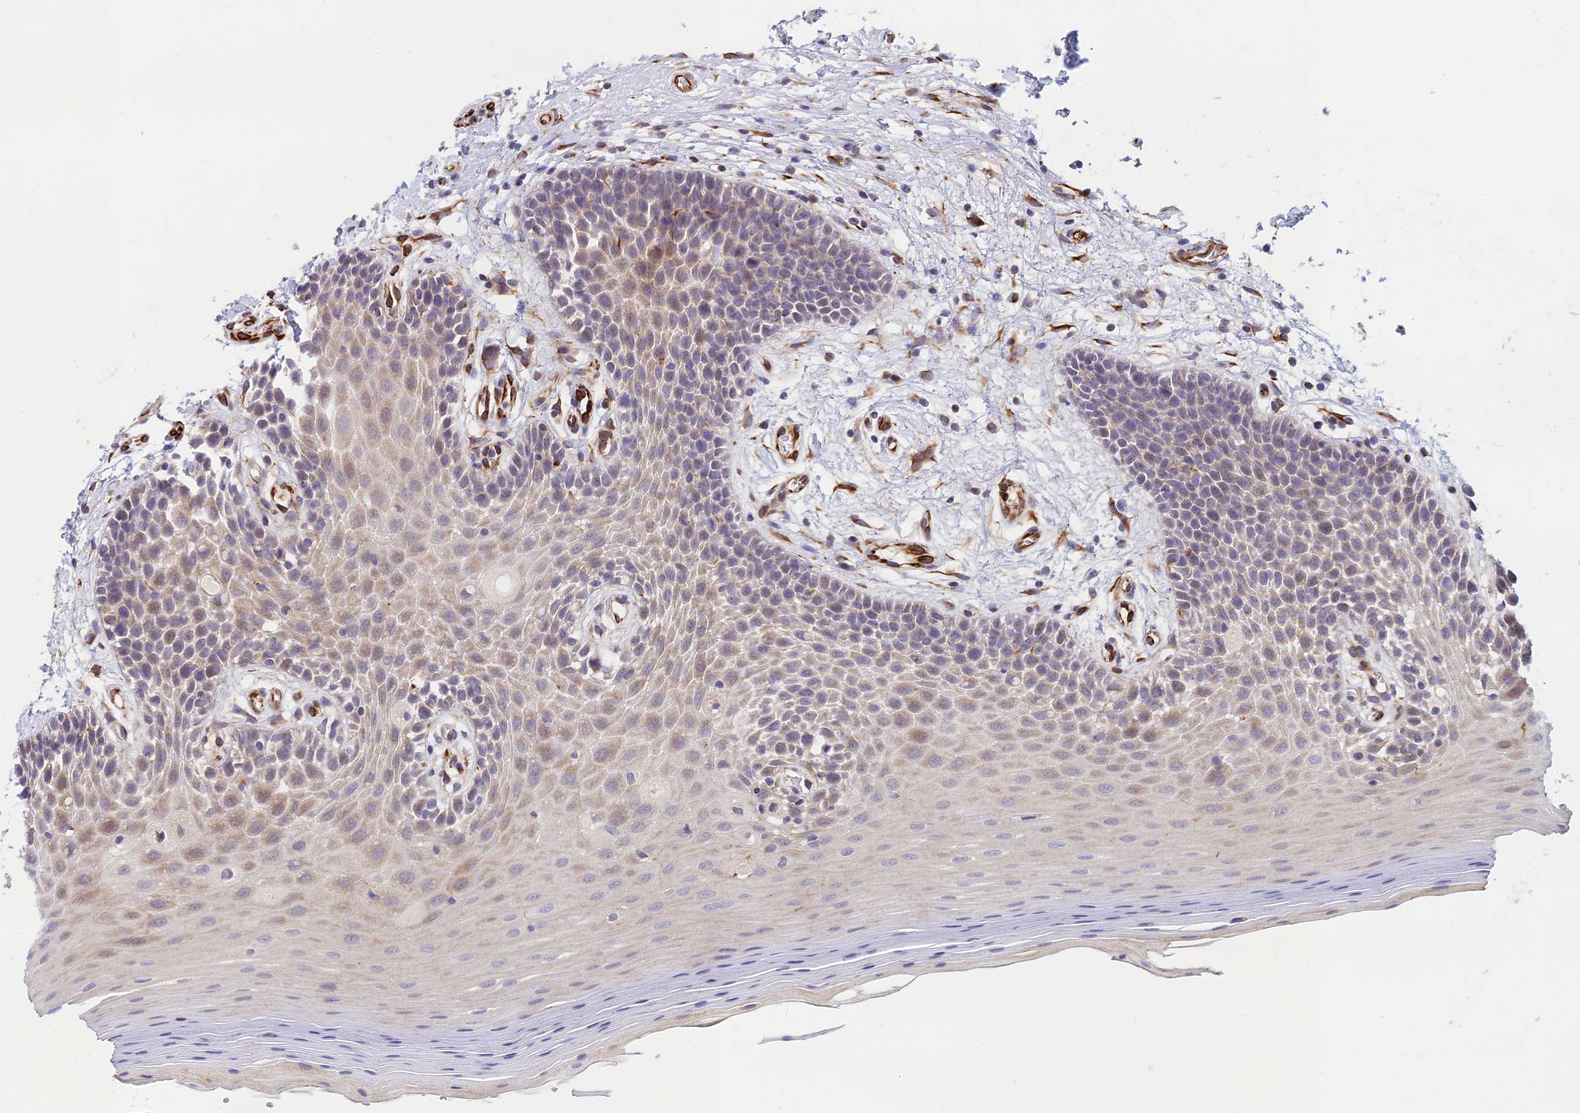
{"staining": {"intensity": "weak", "quantity": "25%-75%", "location": "cytoplasmic/membranous"}, "tissue": "oral mucosa", "cell_type": "Squamous epithelial cells", "image_type": "normal", "snomed": [{"axis": "morphology", "description": "Normal tissue, NOS"}, {"axis": "topography", "description": "Oral tissue"}, {"axis": "topography", "description": "Tounge, NOS"}], "caption": "Protein expression analysis of normal human oral mucosa reveals weak cytoplasmic/membranous expression in approximately 25%-75% of squamous epithelial cells.", "gene": "ST8SIA5", "patient": {"sex": "male", "age": 47}}